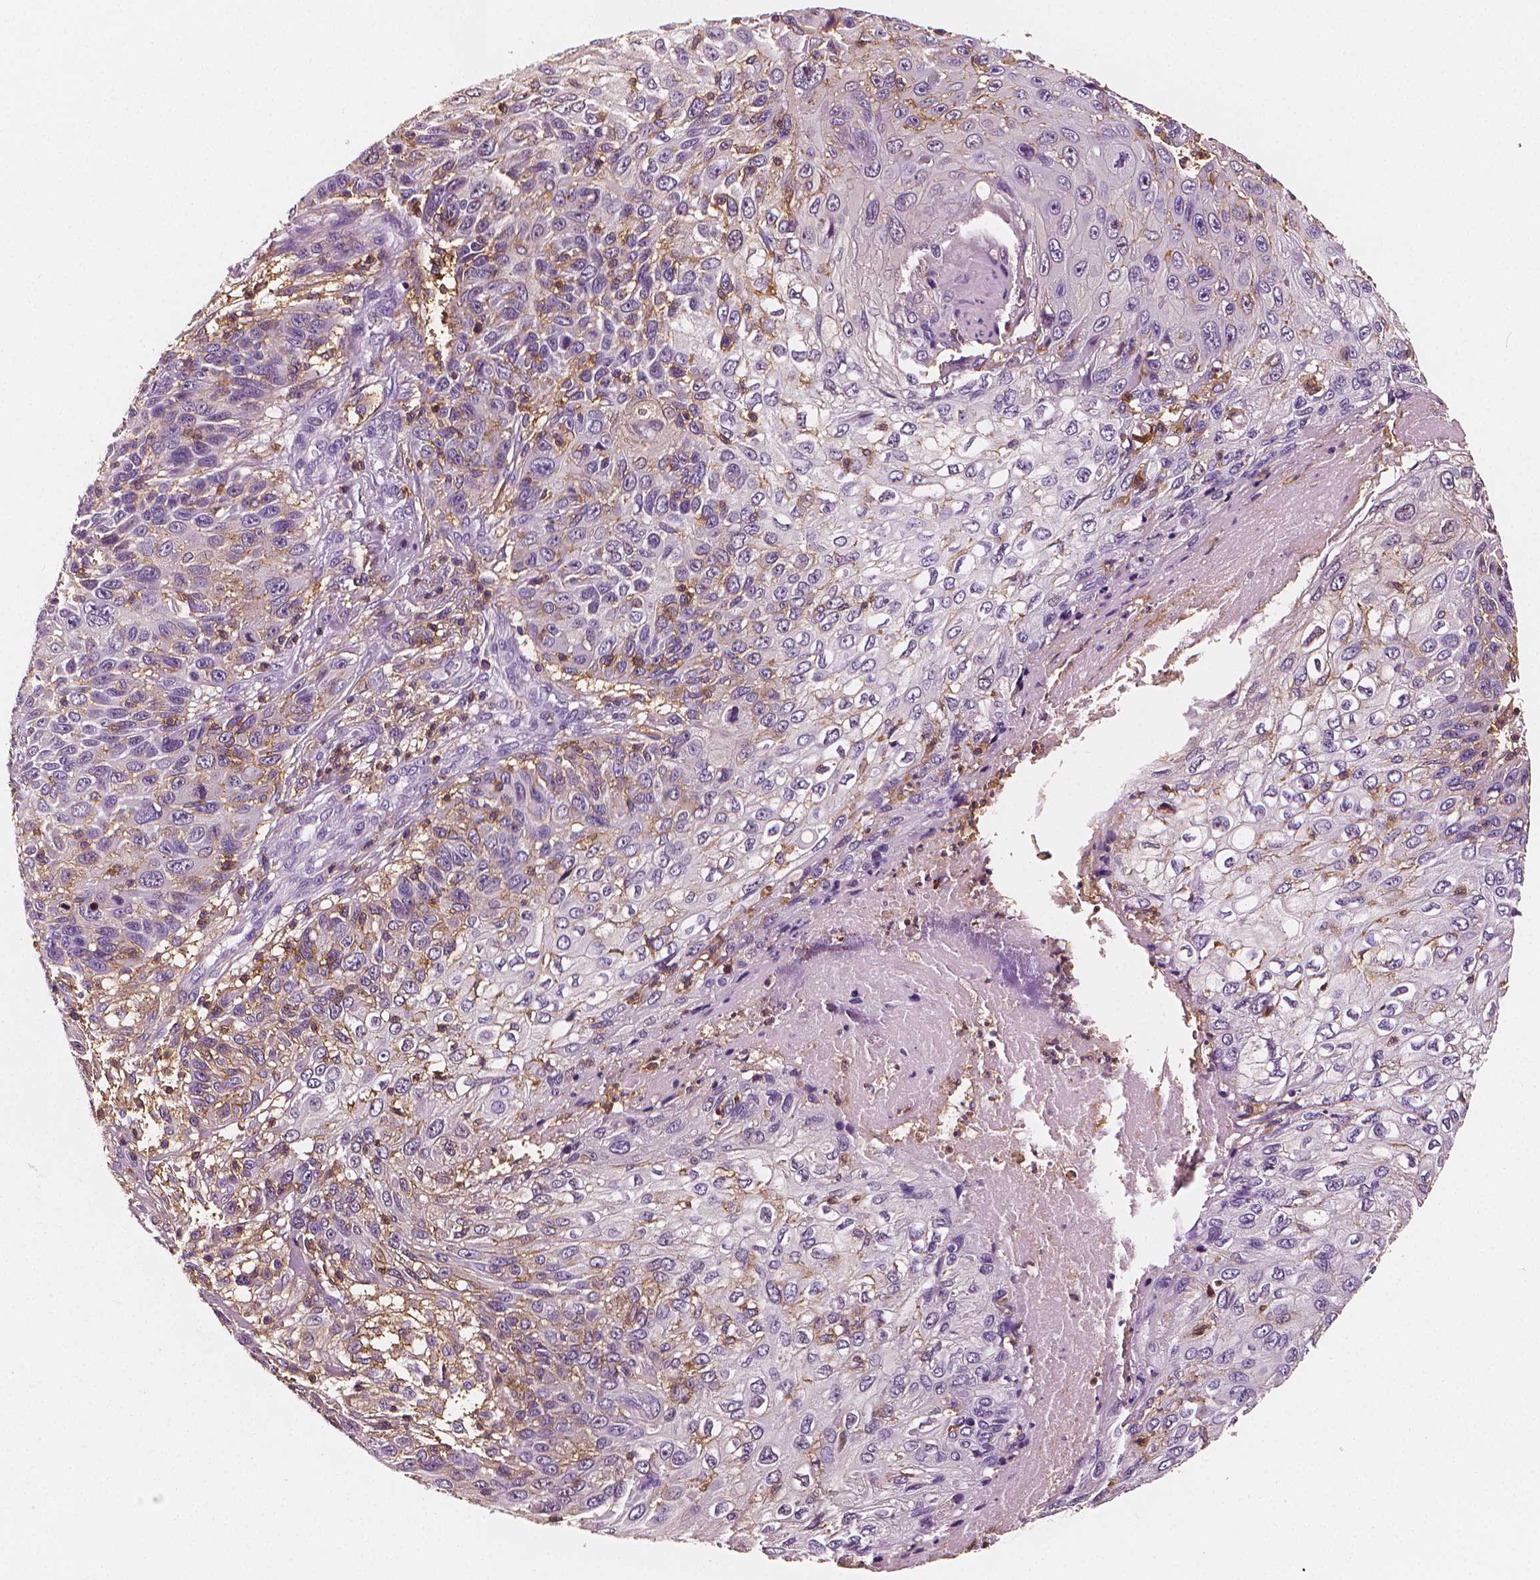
{"staining": {"intensity": "negative", "quantity": "none", "location": "none"}, "tissue": "skin cancer", "cell_type": "Tumor cells", "image_type": "cancer", "snomed": [{"axis": "morphology", "description": "Squamous cell carcinoma, NOS"}, {"axis": "topography", "description": "Skin"}], "caption": "The histopathology image shows no significant expression in tumor cells of skin cancer.", "gene": "PTPRC", "patient": {"sex": "male", "age": 92}}